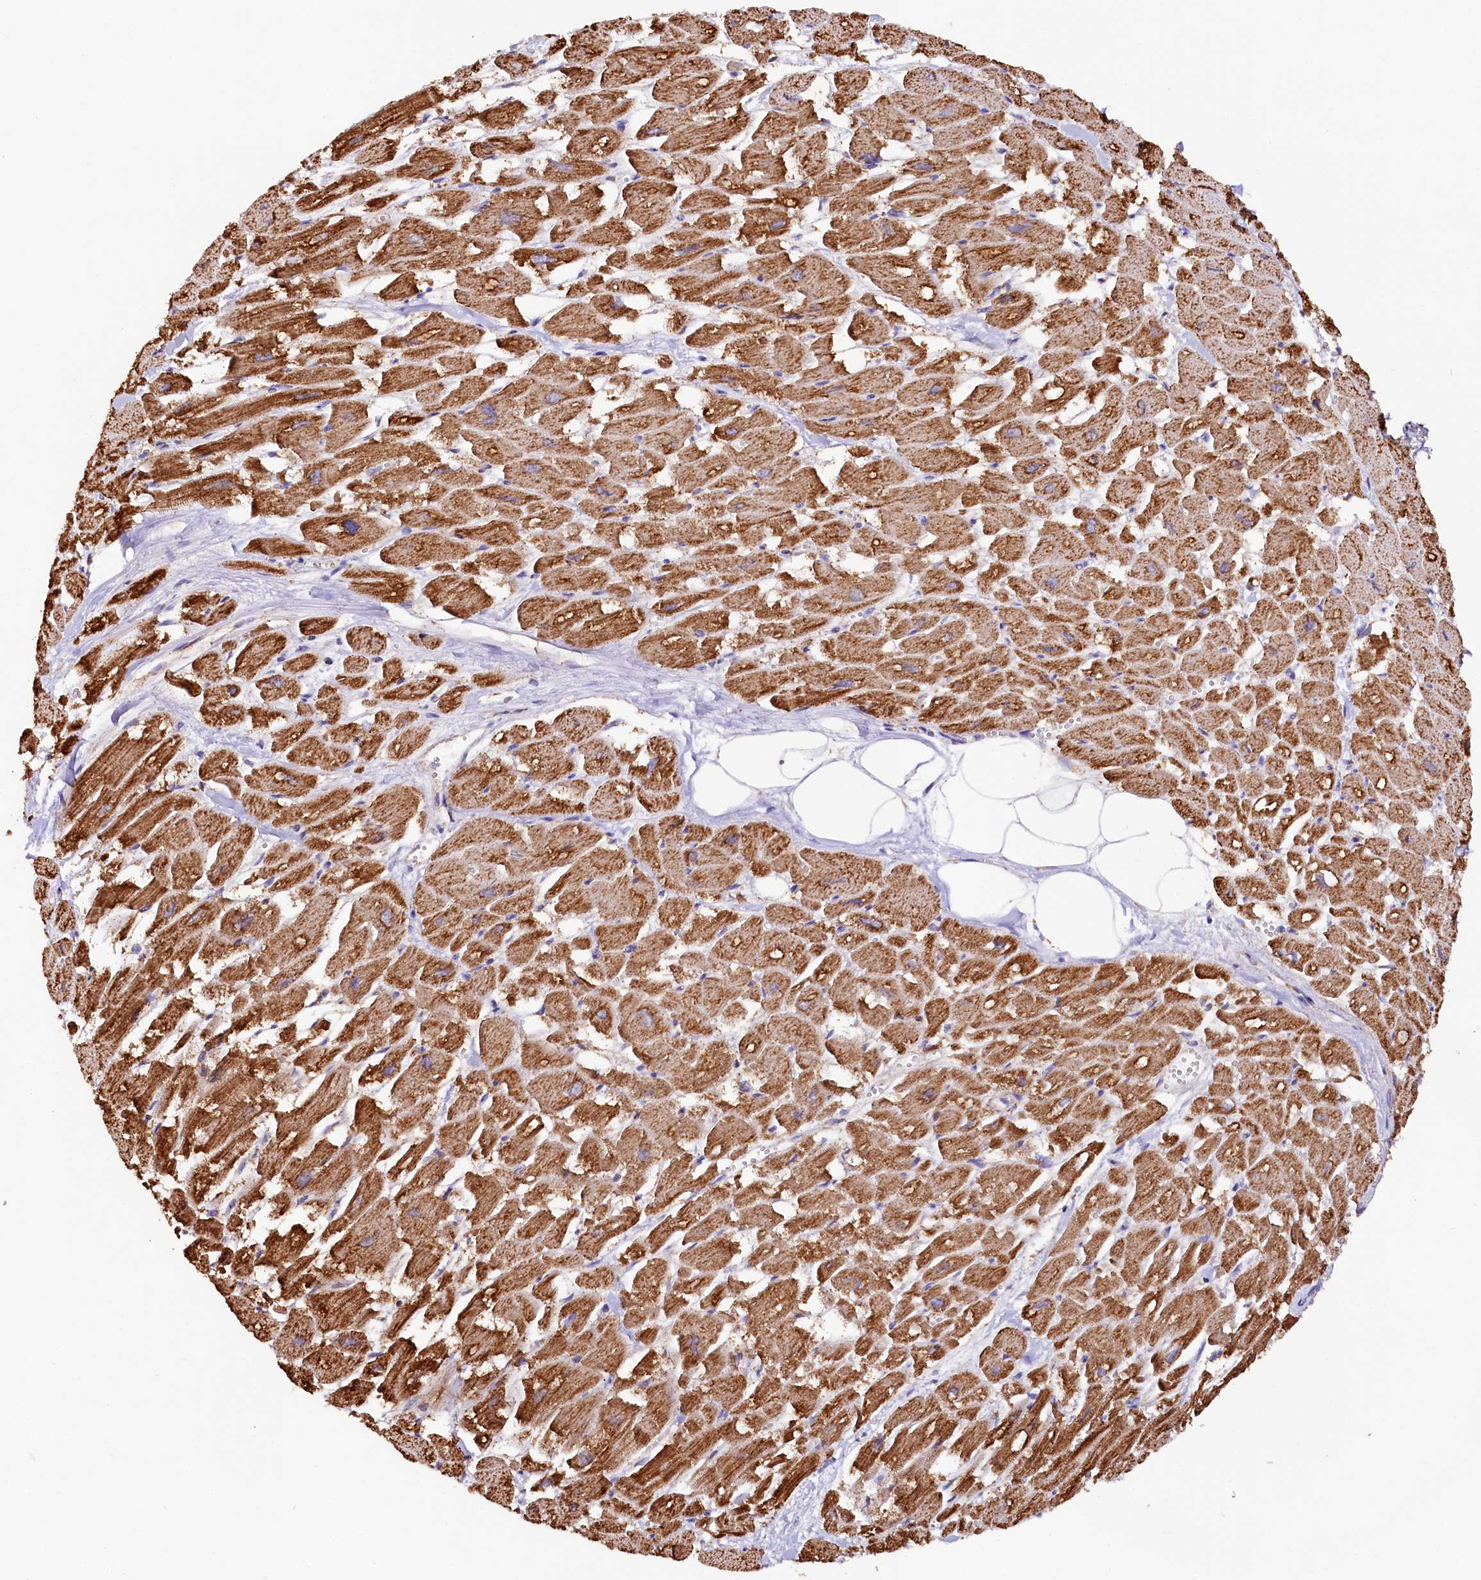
{"staining": {"intensity": "strong", "quantity": ">75%", "location": "cytoplasmic/membranous"}, "tissue": "heart muscle", "cell_type": "Cardiomyocytes", "image_type": "normal", "snomed": [{"axis": "morphology", "description": "Normal tissue, NOS"}, {"axis": "topography", "description": "Heart"}], "caption": "Benign heart muscle demonstrates strong cytoplasmic/membranous positivity in approximately >75% of cardiomyocytes, visualized by immunohistochemistry.", "gene": "APLP2", "patient": {"sex": "male", "age": 54}}